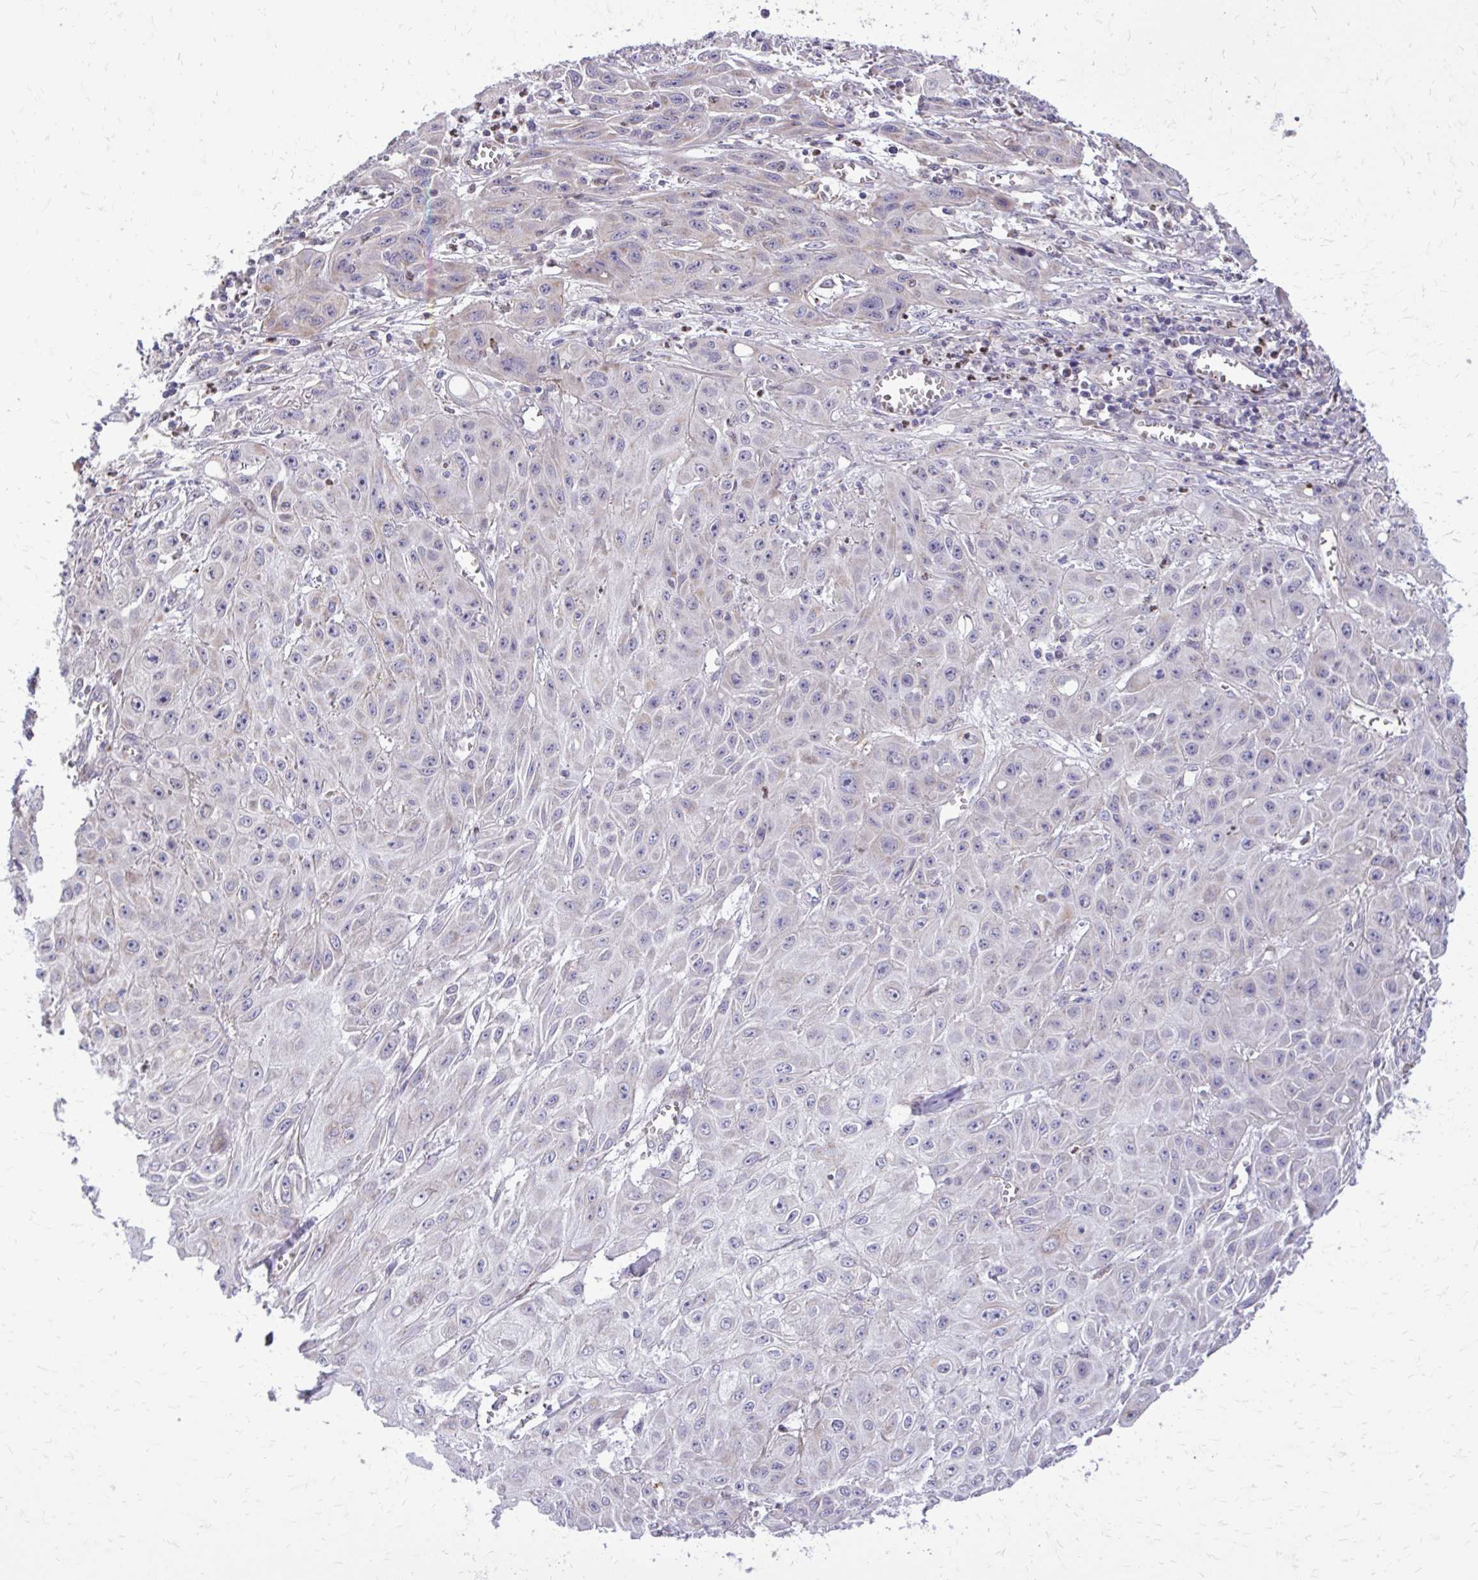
{"staining": {"intensity": "negative", "quantity": "none", "location": "none"}, "tissue": "skin cancer", "cell_type": "Tumor cells", "image_type": "cancer", "snomed": [{"axis": "morphology", "description": "Squamous cell carcinoma, NOS"}, {"axis": "topography", "description": "Skin"}, {"axis": "topography", "description": "Vulva"}], "caption": "This is an IHC histopathology image of human skin squamous cell carcinoma. There is no staining in tumor cells.", "gene": "ABCC3", "patient": {"sex": "female", "age": 71}}